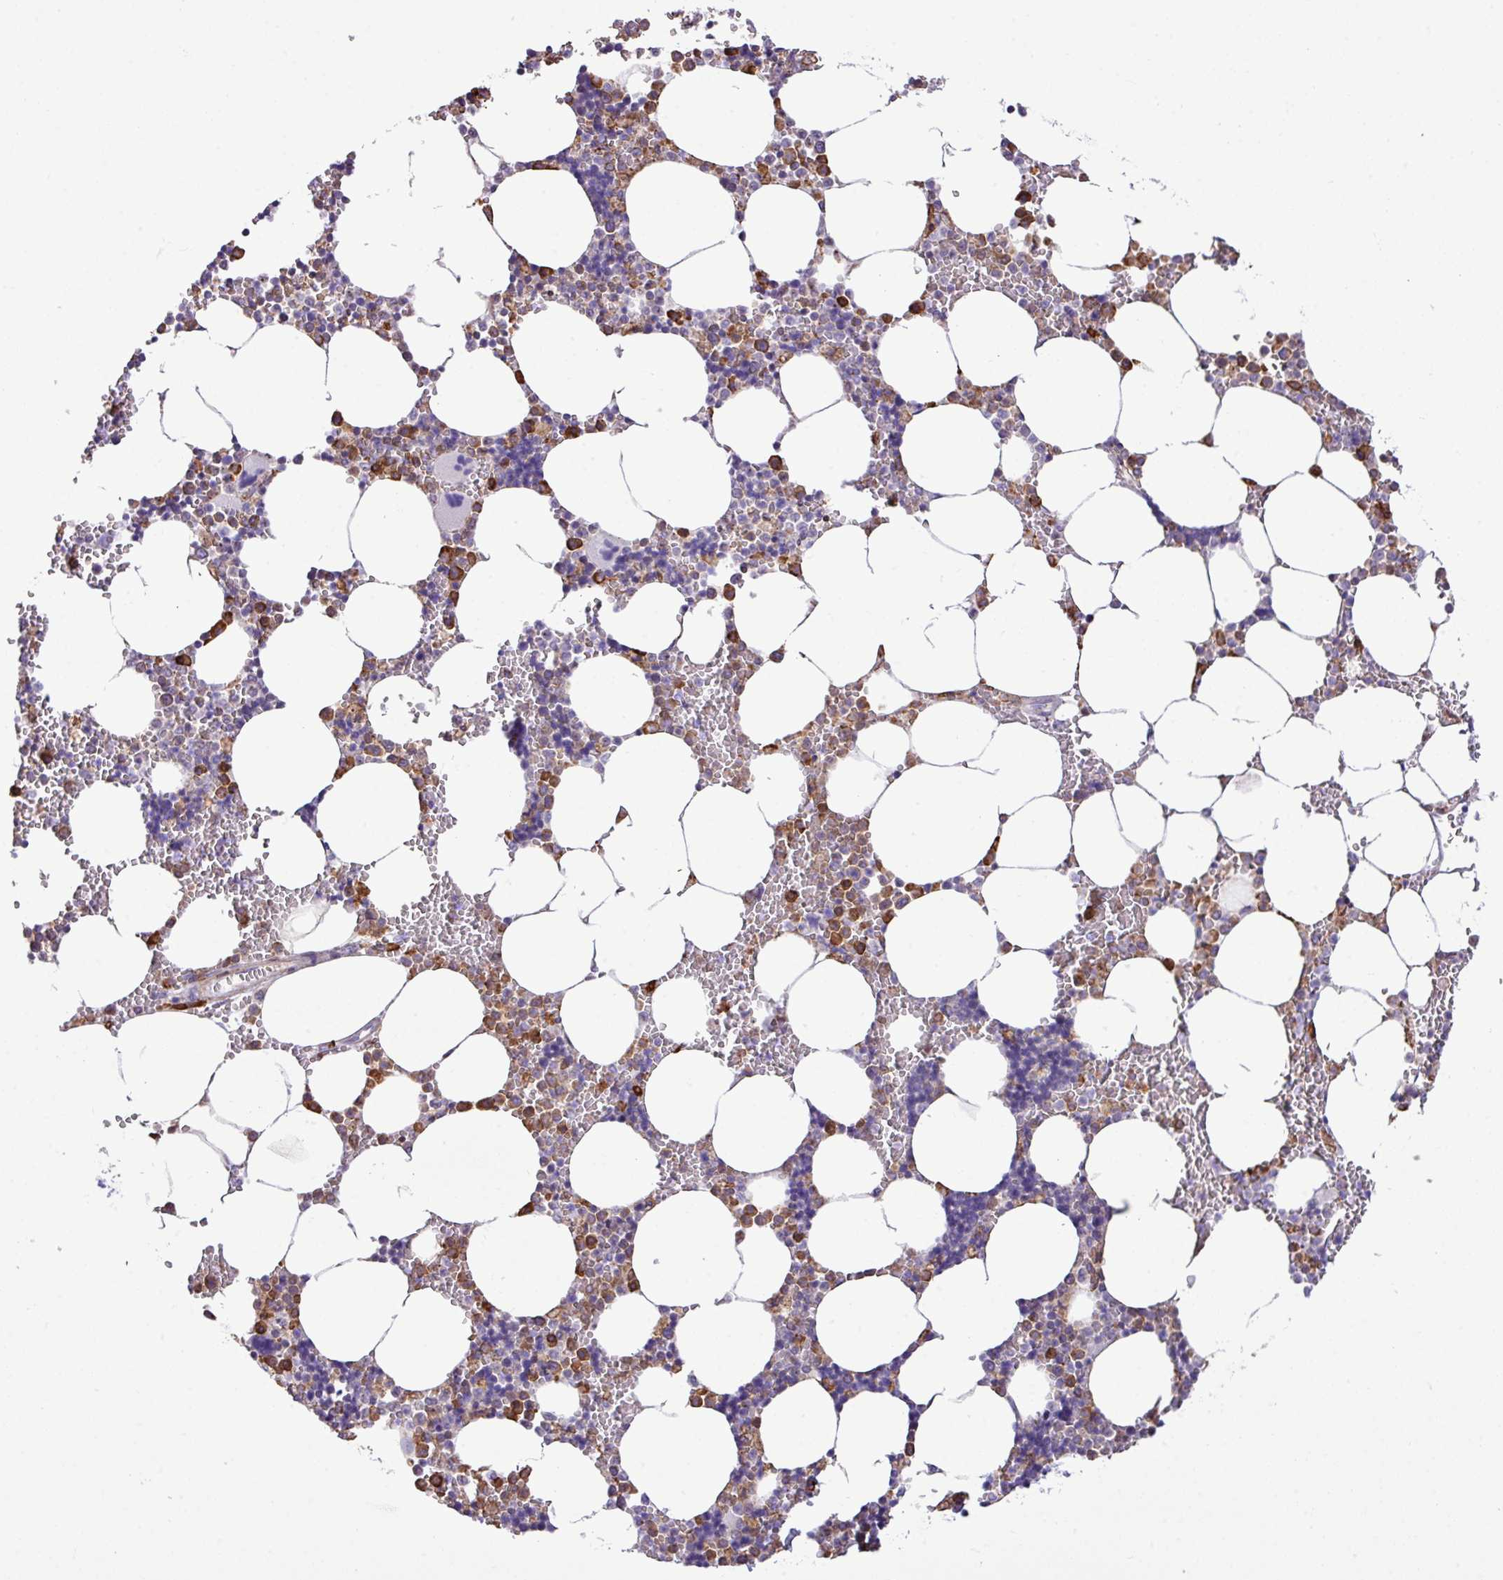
{"staining": {"intensity": "strong", "quantity": "25%-75%", "location": "cytoplasmic/membranous"}, "tissue": "bone marrow", "cell_type": "Hematopoietic cells", "image_type": "normal", "snomed": [{"axis": "morphology", "description": "Normal tissue, NOS"}, {"axis": "topography", "description": "Bone marrow"}], "caption": "Hematopoietic cells display high levels of strong cytoplasmic/membranous staining in about 25%-75% of cells in benign bone marrow. (brown staining indicates protein expression, while blue staining denotes nuclei).", "gene": "ZSCAN5A", "patient": {"sex": "male", "age": 54}}